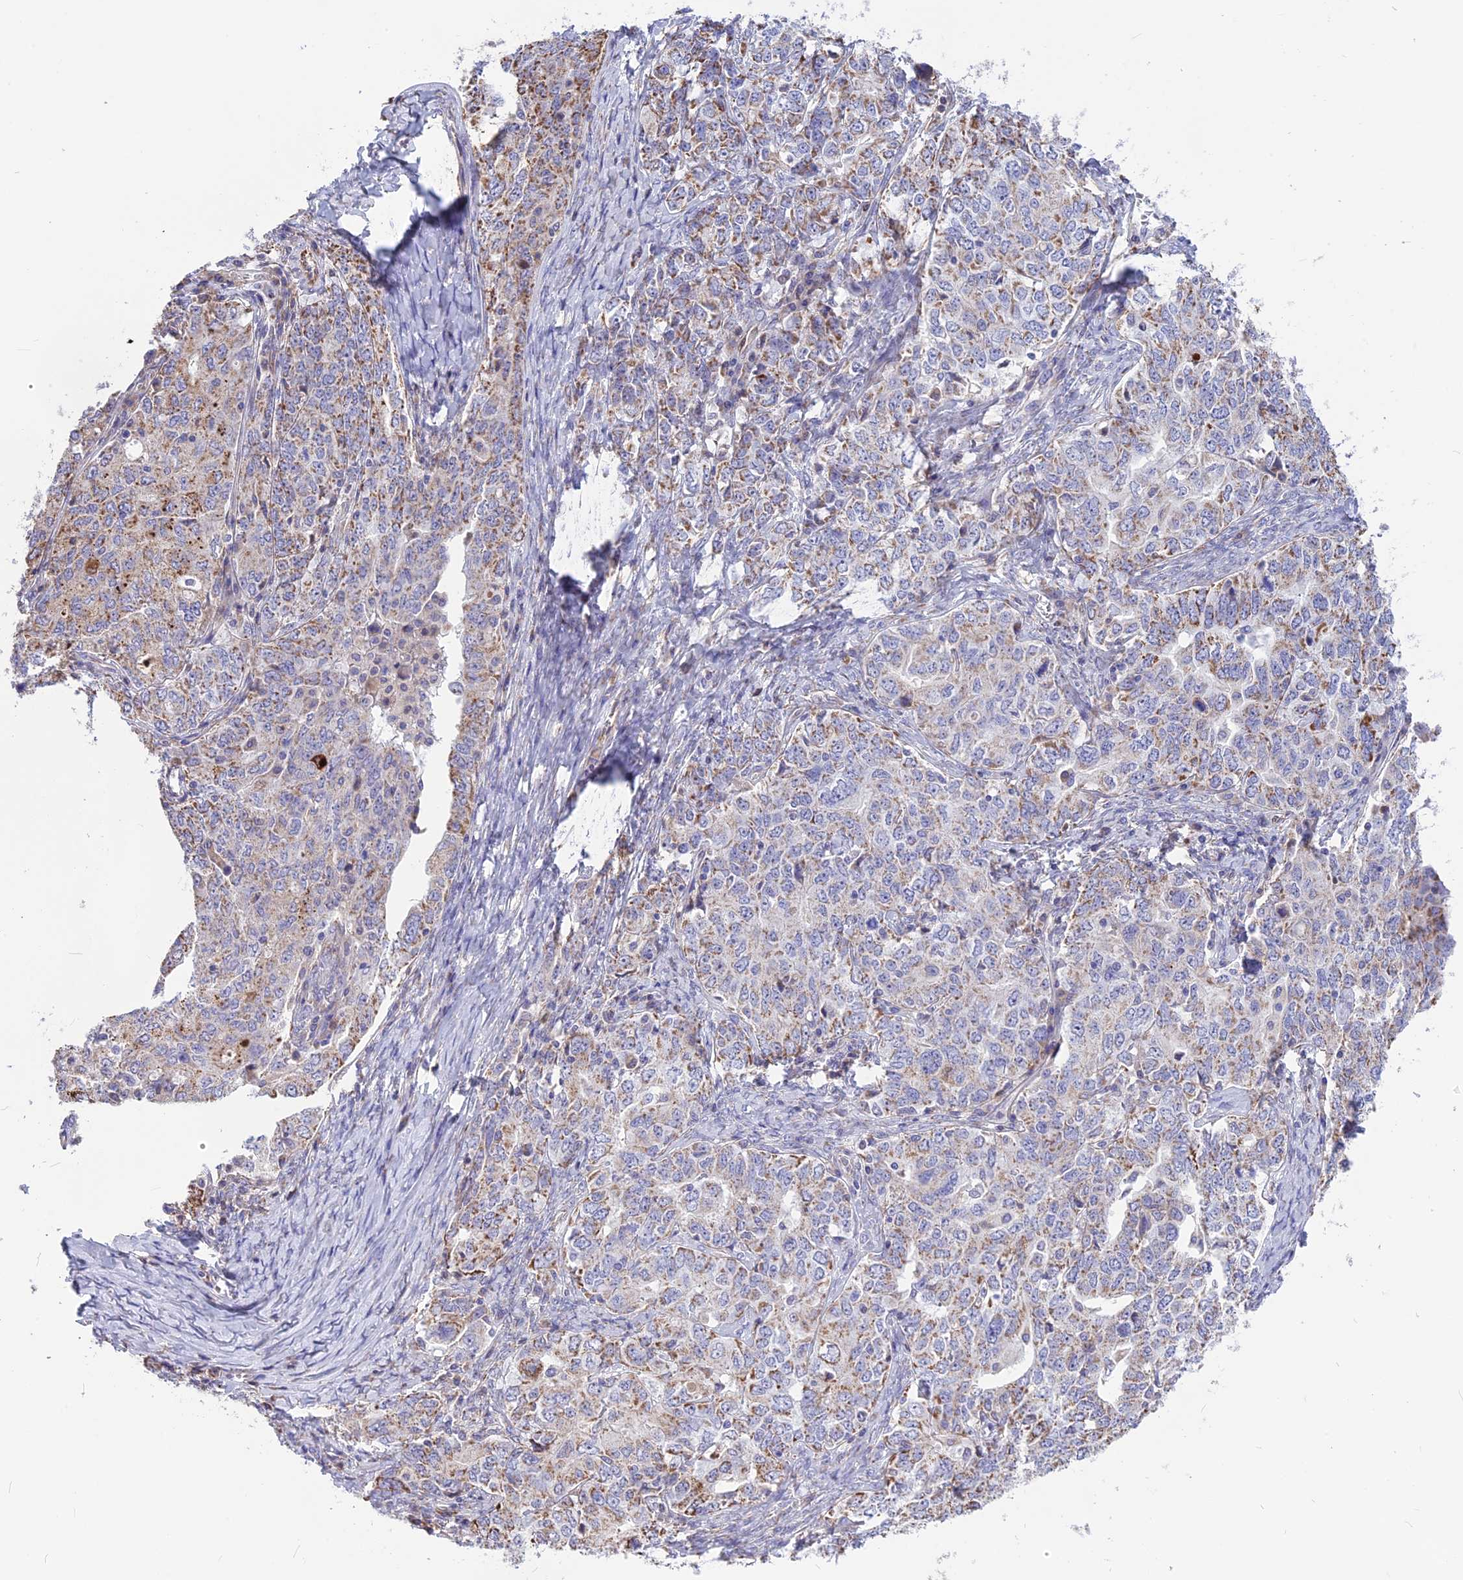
{"staining": {"intensity": "moderate", "quantity": "25%-75%", "location": "cytoplasmic/membranous"}, "tissue": "ovarian cancer", "cell_type": "Tumor cells", "image_type": "cancer", "snomed": [{"axis": "morphology", "description": "Carcinoma, endometroid"}, {"axis": "topography", "description": "Ovary"}], "caption": "There is medium levels of moderate cytoplasmic/membranous expression in tumor cells of endometroid carcinoma (ovarian), as demonstrated by immunohistochemical staining (brown color).", "gene": "DOC2B", "patient": {"sex": "female", "age": 62}}